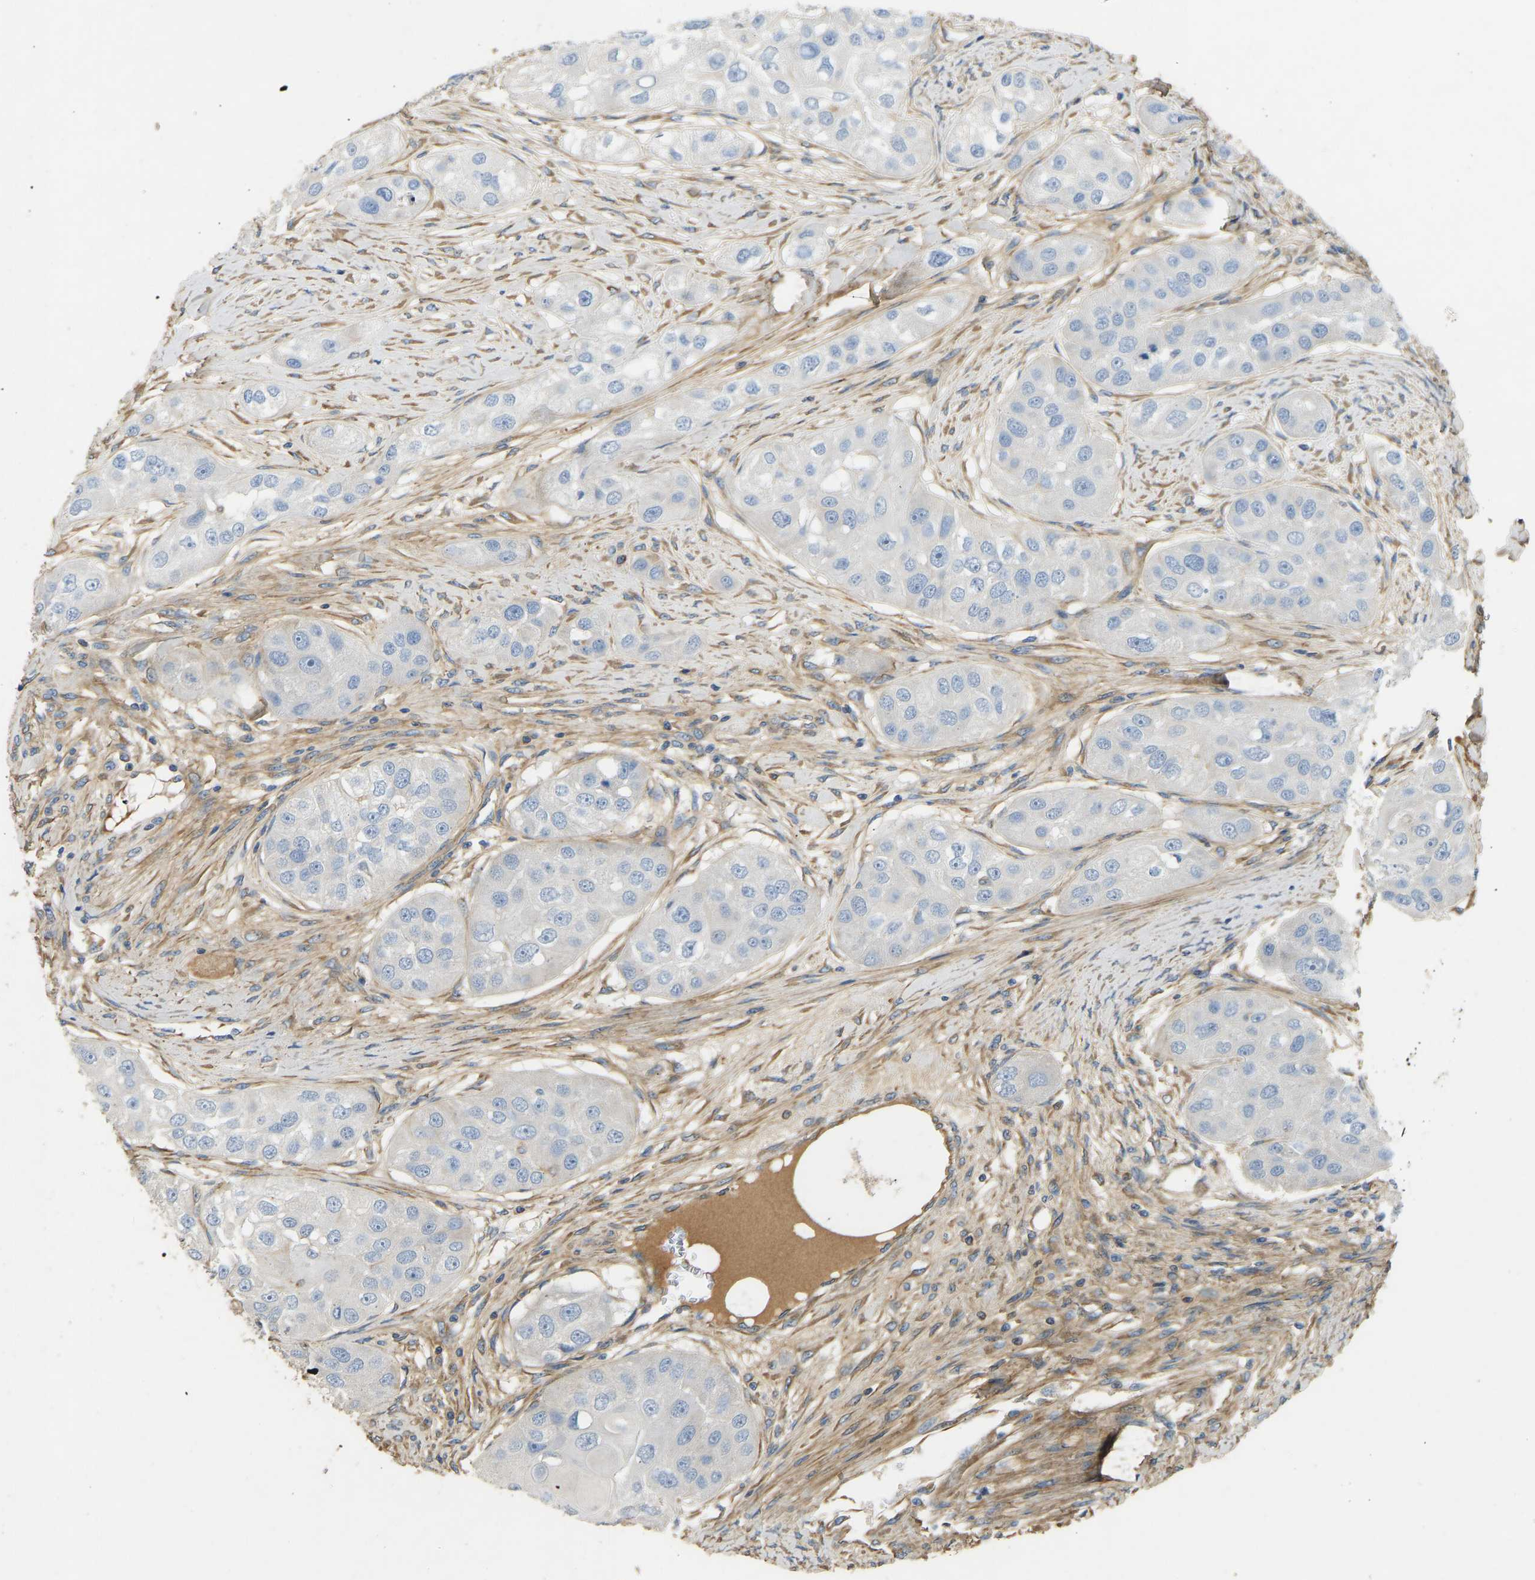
{"staining": {"intensity": "negative", "quantity": "none", "location": "none"}, "tissue": "head and neck cancer", "cell_type": "Tumor cells", "image_type": "cancer", "snomed": [{"axis": "morphology", "description": "Normal tissue, NOS"}, {"axis": "morphology", "description": "Squamous cell carcinoma, NOS"}, {"axis": "topography", "description": "Skeletal muscle"}, {"axis": "topography", "description": "Head-Neck"}], "caption": "Immunohistochemistry micrograph of squamous cell carcinoma (head and neck) stained for a protein (brown), which demonstrates no staining in tumor cells.", "gene": "TECTA", "patient": {"sex": "male", "age": 51}}